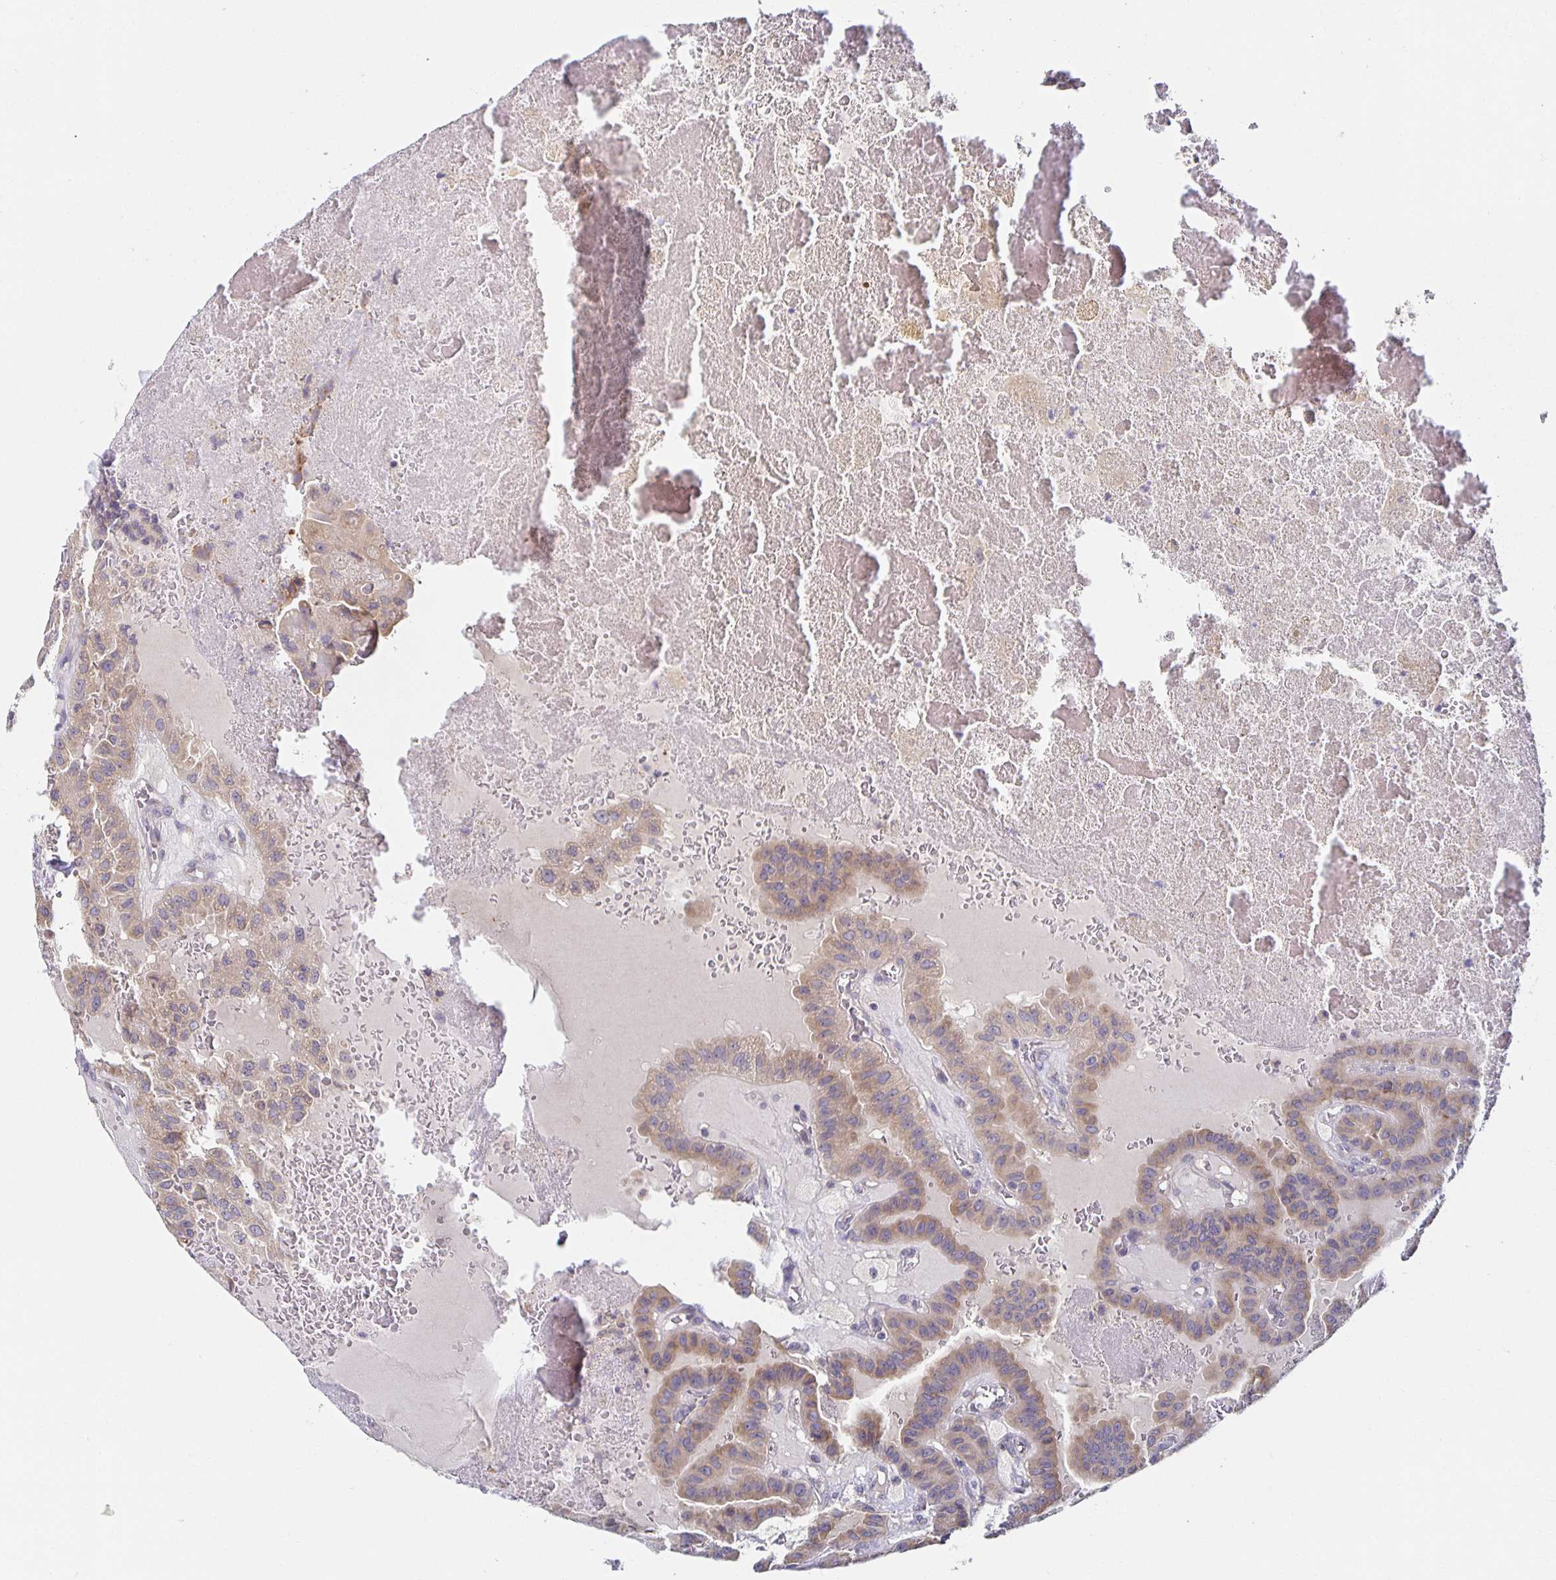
{"staining": {"intensity": "moderate", "quantity": ">75%", "location": "cytoplasmic/membranous"}, "tissue": "thyroid cancer", "cell_type": "Tumor cells", "image_type": "cancer", "snomed": [{"axis": "morphology", "description": "Papillary adenocarcinoma, NOS"}, {"axis": "topography", "description": "Thyroid gland"}], "caption": "Protein staining demonstrates moderate cytoplasmic/membranous staining in about >75% of tumor cells in thyroid cancer (papillary adenocarcinoma).", "gene": "BAD", "patient": {"sex": "male", "age": 87}}